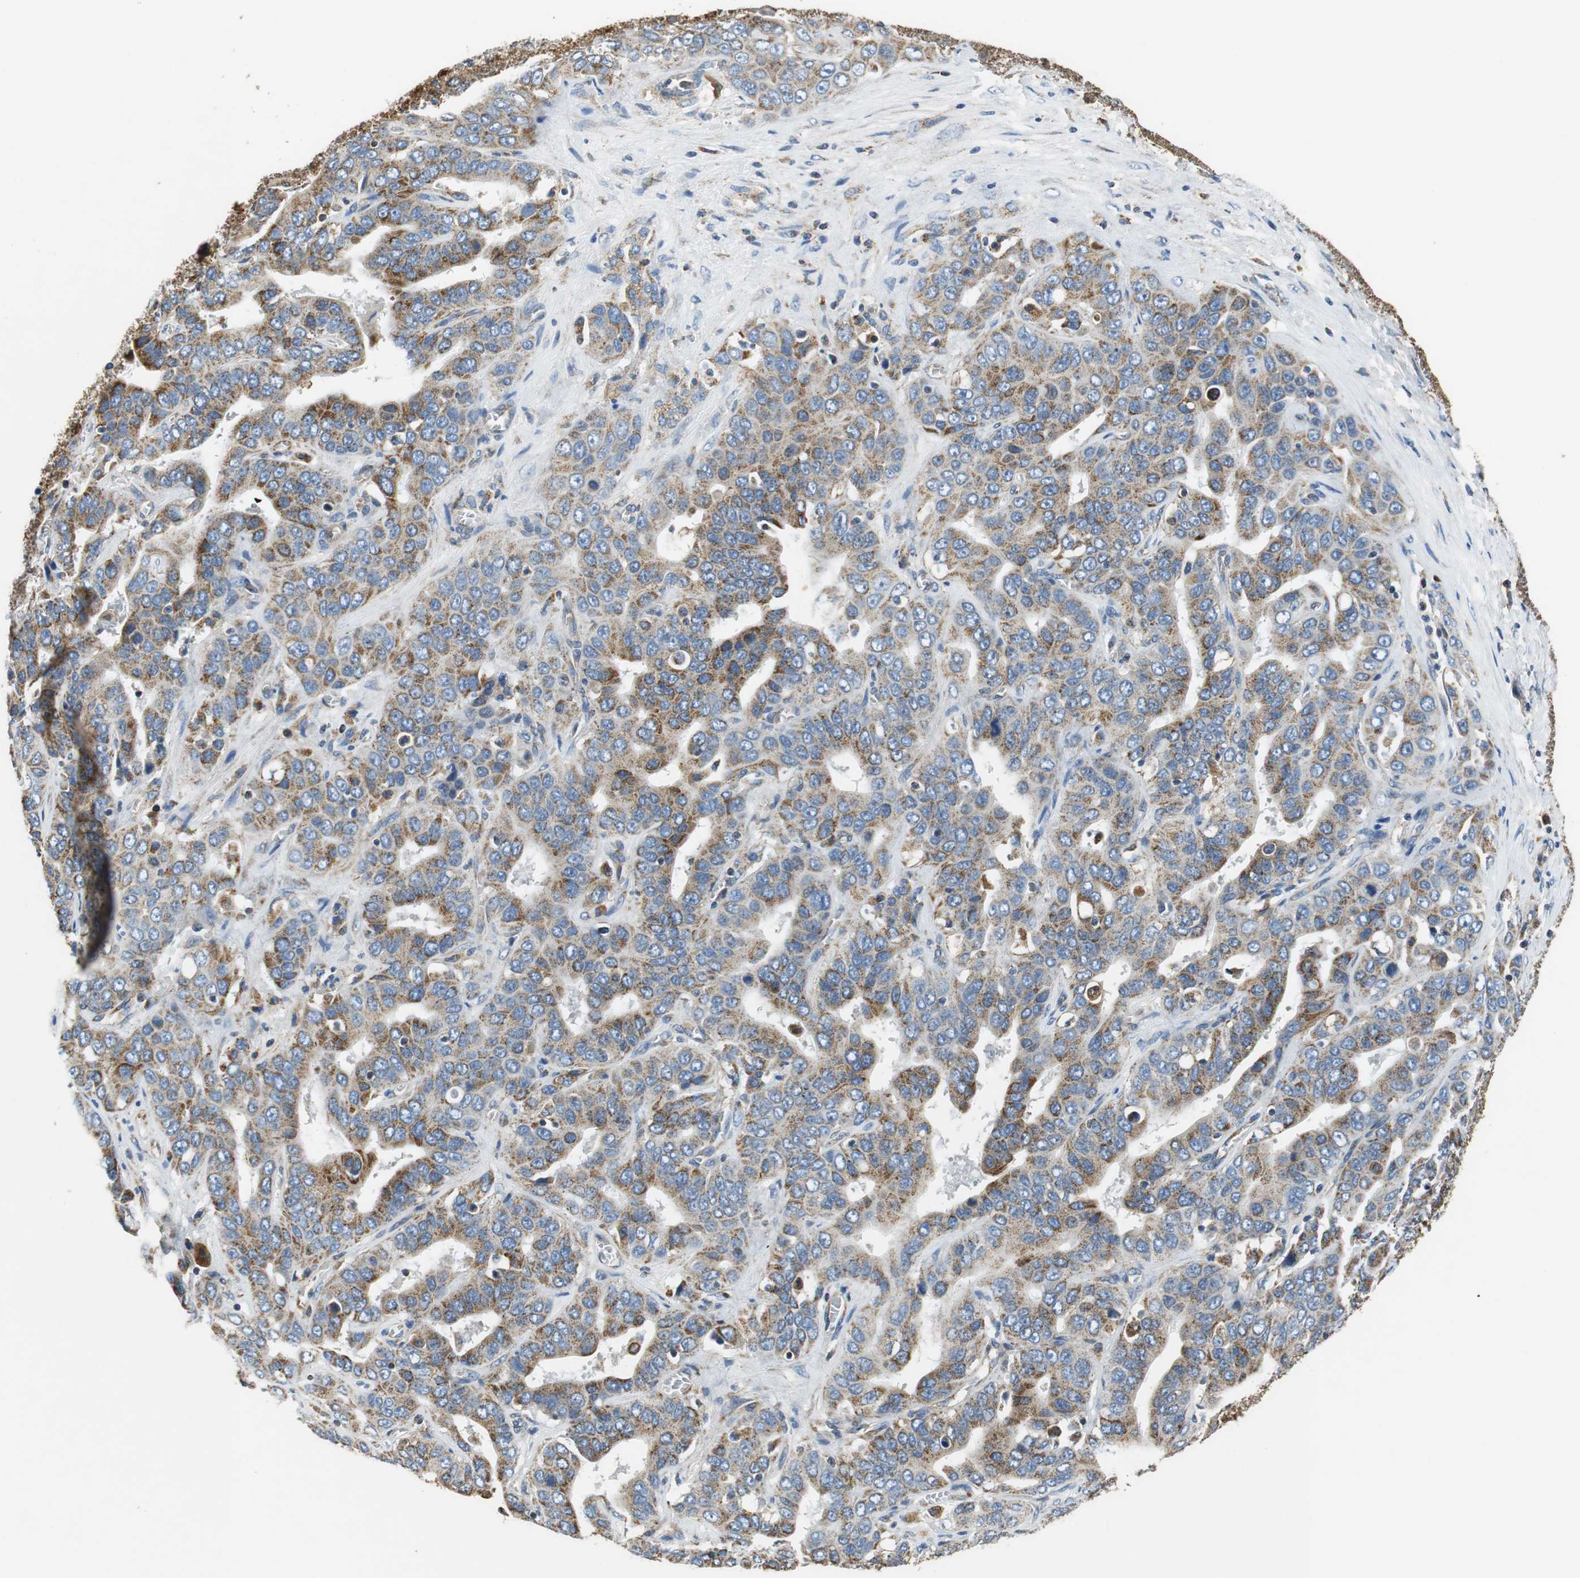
{"staining": {"intensity": "moderate", "quantity": ">75%", "location": "cytoplasmic/membranous"}, "tissue": "liver cancer", "cell_type": "Tumor cells", "image_type": "cancer", "snomed": [{"axis": "morphology", "description": "Cholangiocarcinoma"}, {"axis": "topography", "description": "Liver"}], "caption": "There is medium levels of moderate cytoplasmic/membranous staining in tumor cells of liver cholangiocarcinoma, as demonstrated by immunohistochemical staining (brown color).", "gene": "GSTK1", "patient": {"sex": "female", "age": 52}}